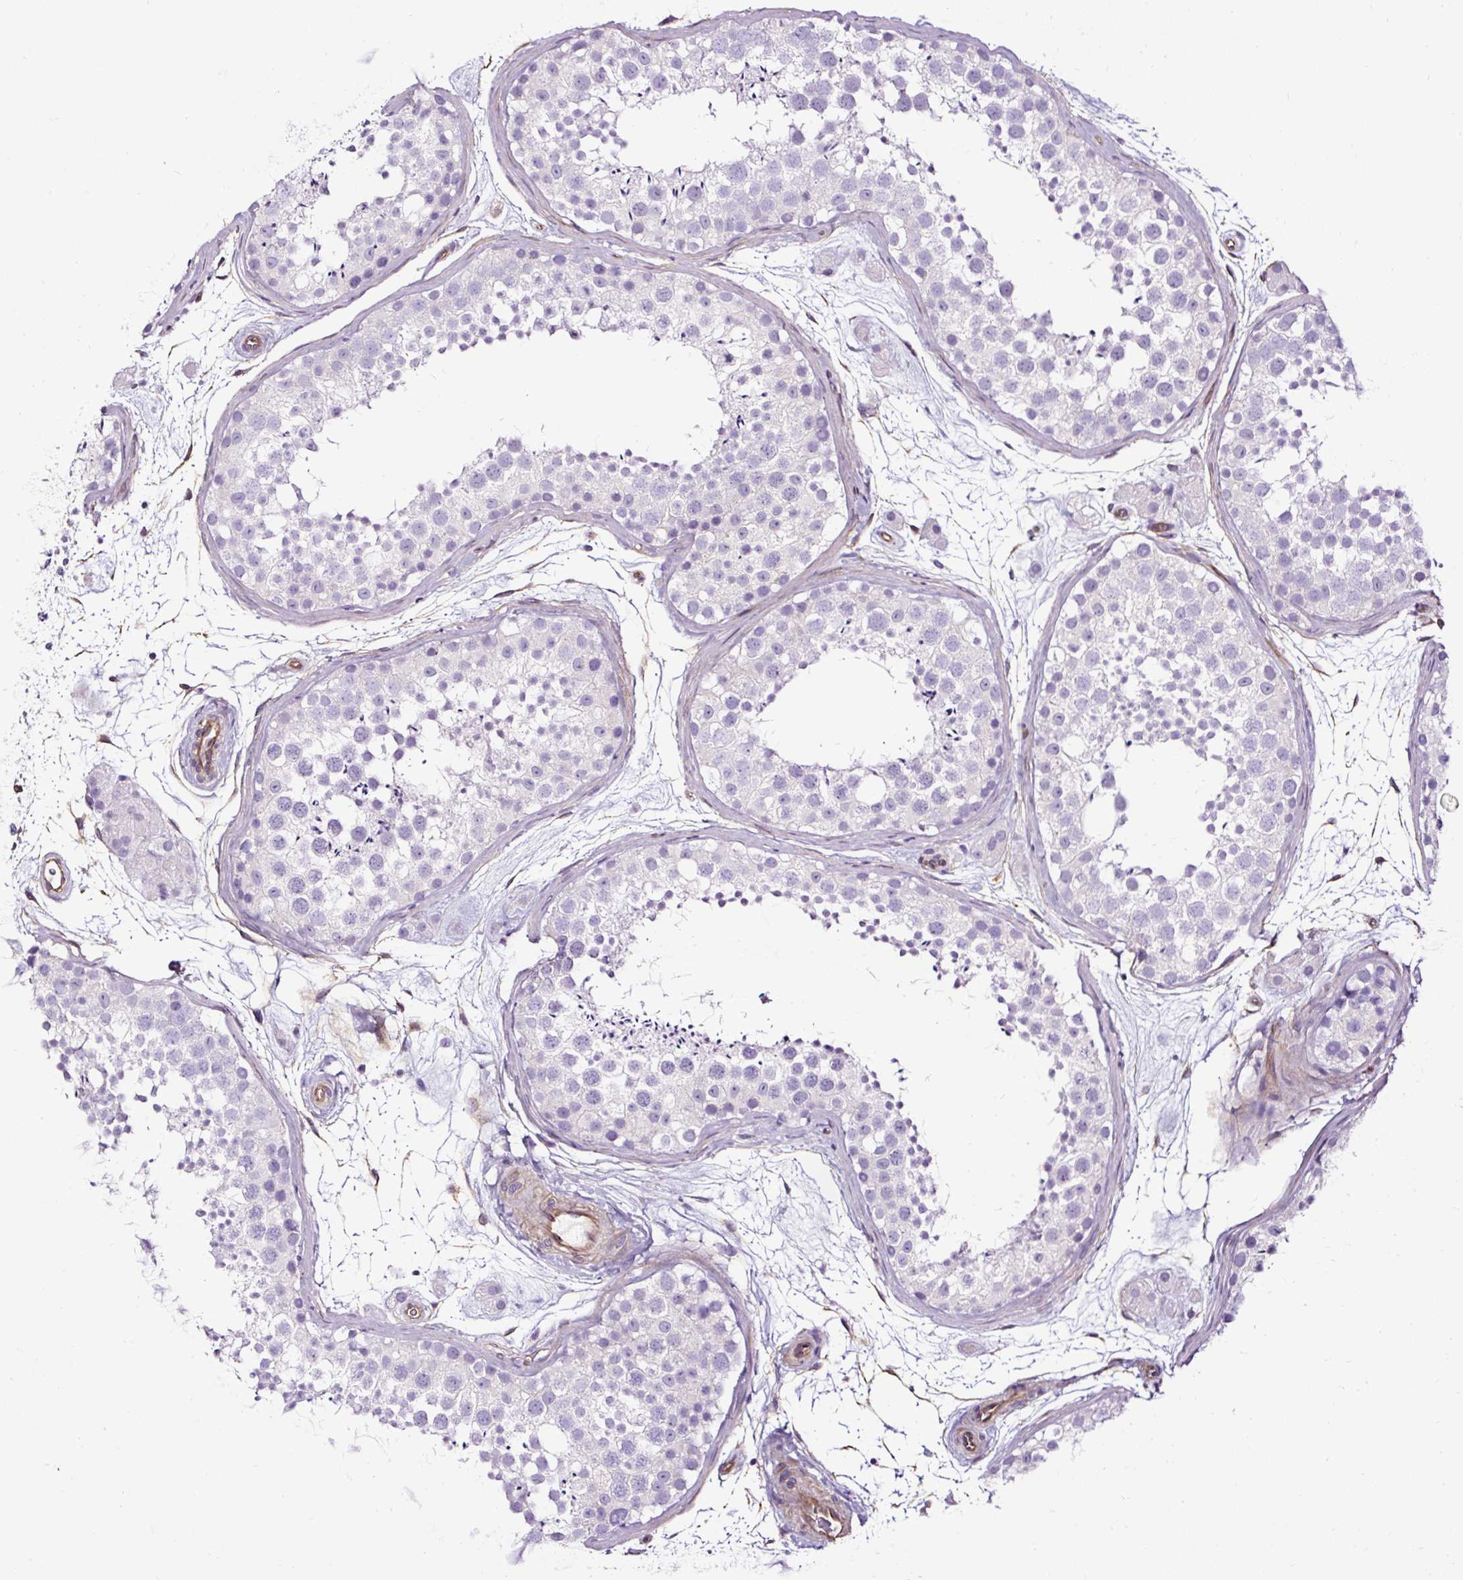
{"staining": {"intensity": "negative", "quantity": "none", "location": "none"}, "tissue": "testis", "cell_type": "Cells in seminiferous ducts", "image_type": "normal", "snomed": [{"axis": "morphology", "description": "Normal tissue, NOS"}, {"axis": "topography", "description": "Testis"}], "caption": "DAB (3,3'-diaminobenzidine) immunohistochemical staining of benign human testis exhibits no significant staining in cells in seminiferous ducts. The staining is performed using DAB brown chromogen with nuclei counter-stained in using hematoxylin.", "gene": "SLC7A8", "patient": {"sex": "male", "age": 41}}